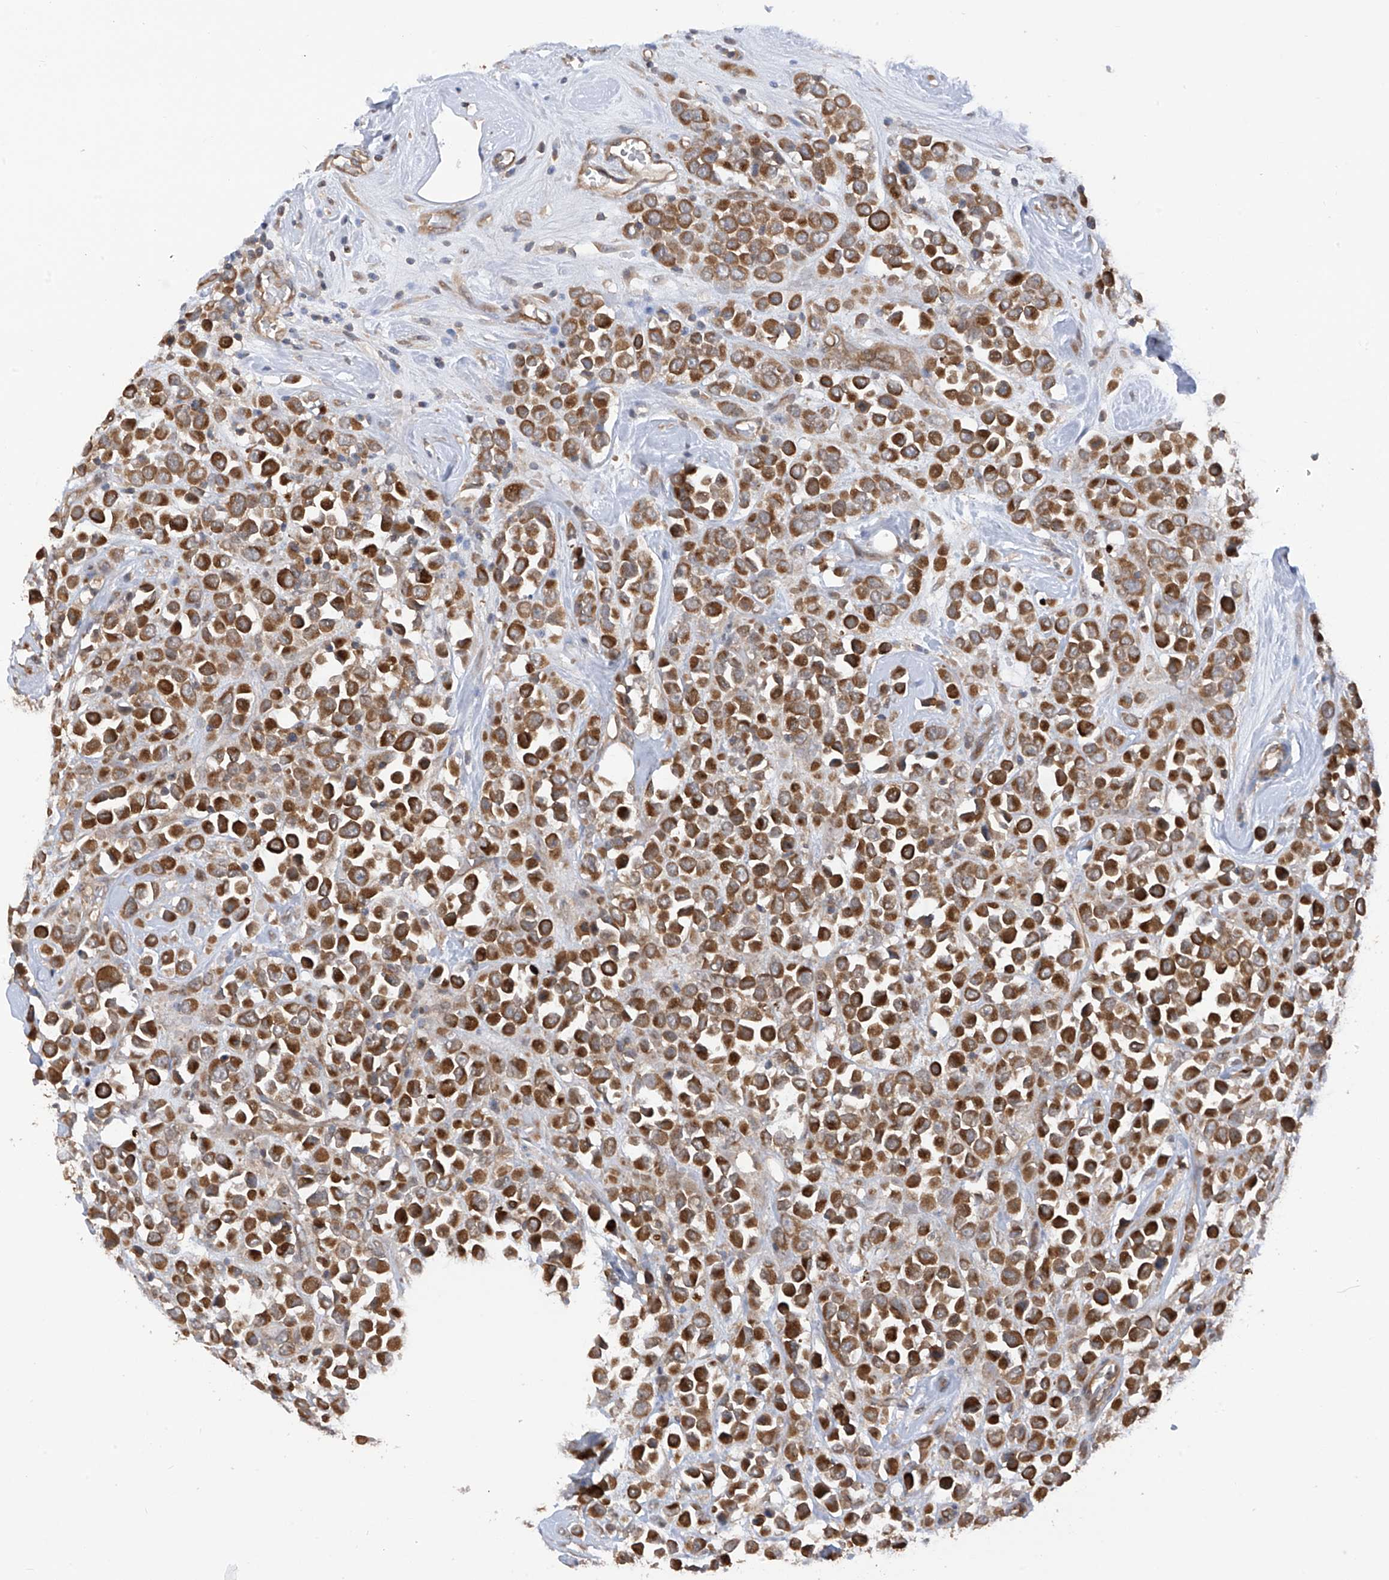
{"staining": {"intensity": "strong", "quantity": ">75%", "location": "cytoplasmic/membranous"}, "tissue": "breast cancer", "cell_type": "Tumor cells", "image_type": "cancer", "snomed": [{"axis": "morphology", "description": "Duct carcinoma"}, {"axis": "topography", "description": "Breast"}], "caption": "Immunohistochemical staining of human breast cancer (invasive ductal carcinoma) demonstrates strong cytoplasmic/membranous protein staining in about >75% of tumor cells.", "gene": "RPAIN", "patient": {"sex": "female", "age": 61}}